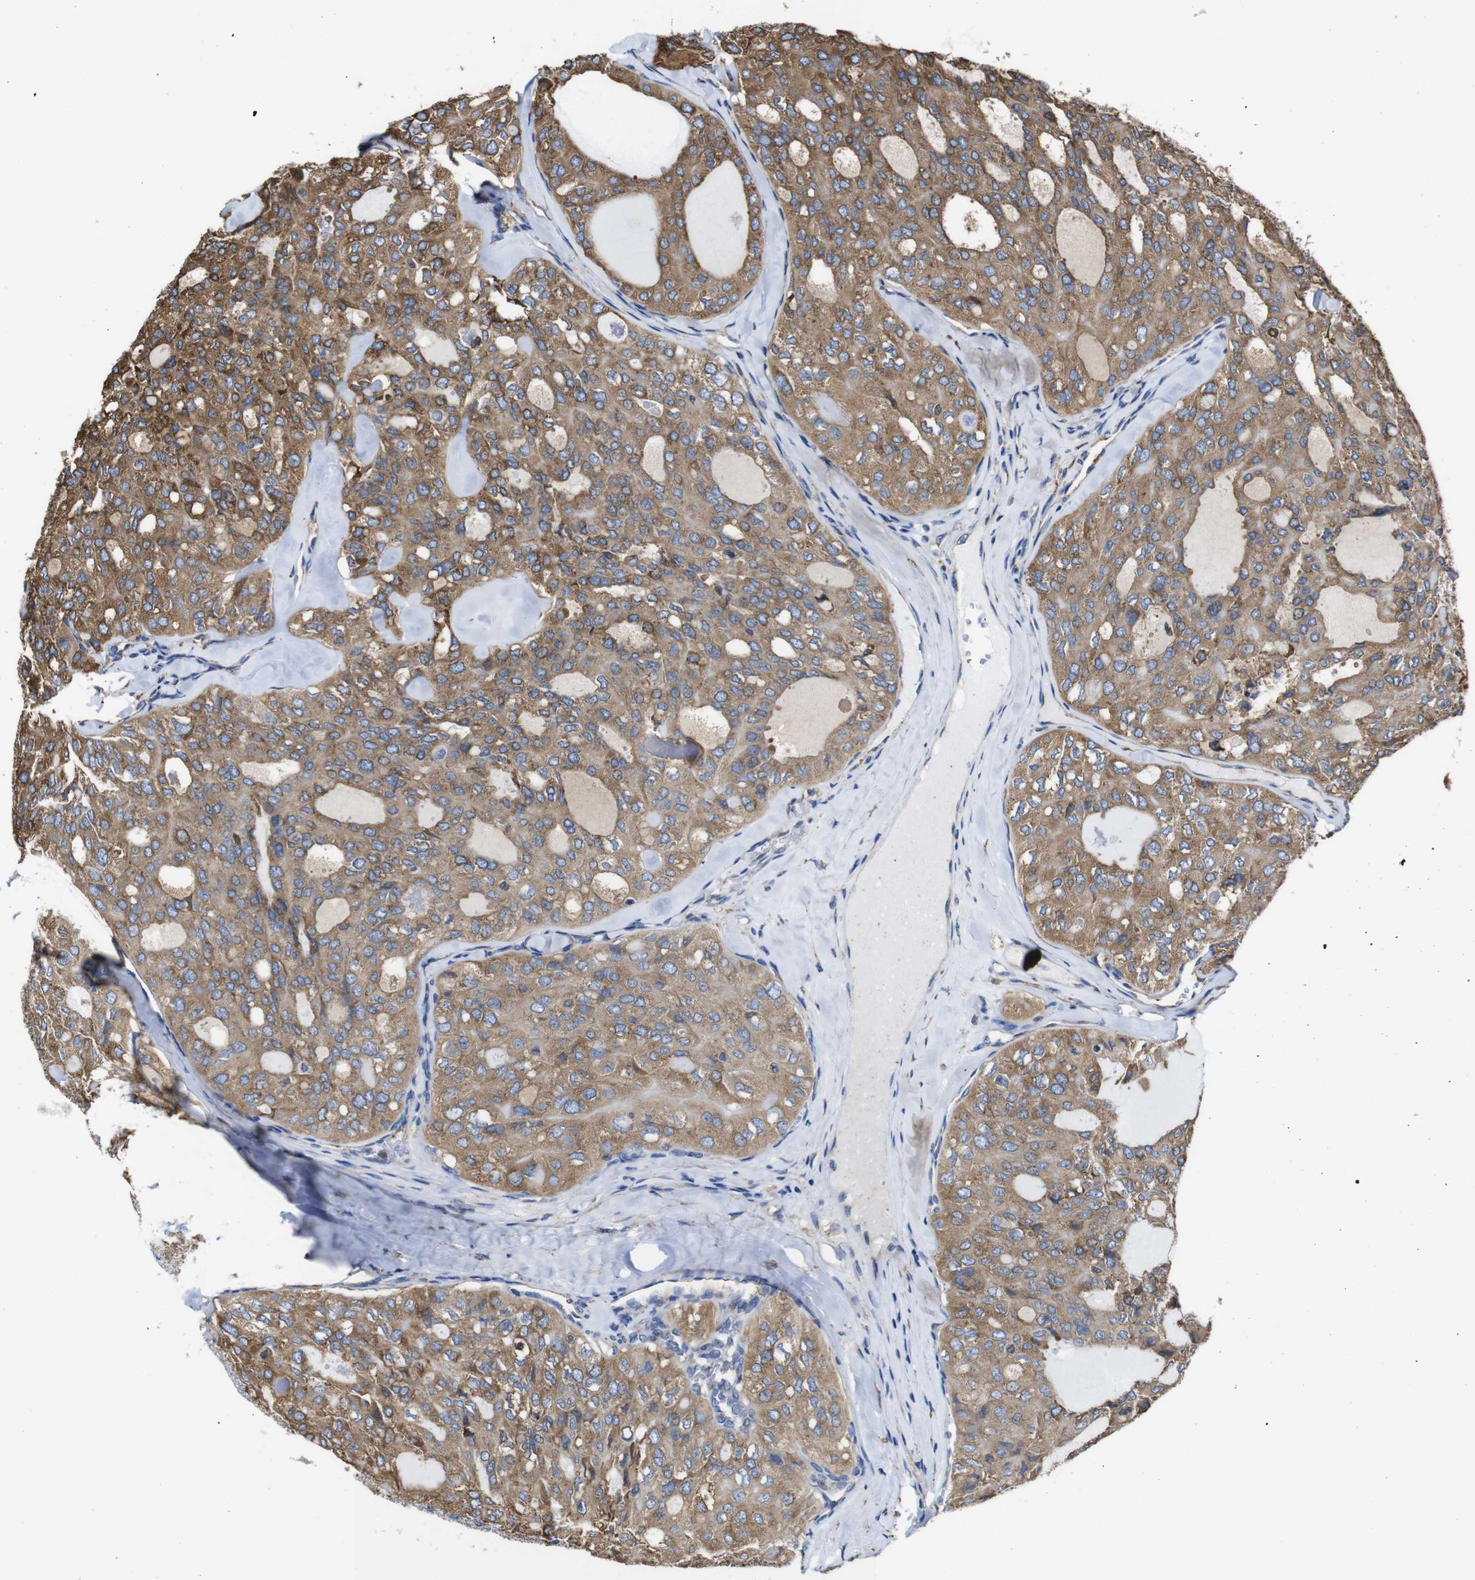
{"staining": {"intensity": "moderate", "quantity": ">75%", "location": "cytoplasmic/membranous"}, "tissue": "thyroid cancer", "cell_type": "Tumor cells", "image_type": "cancer", "snomed": [{"axis": "morphology", "description": "Follicular adenoma carcinoma, NOS"}, {"axis": "topography", "description": "Thyroid gland"}], "caption": "Thyroid cancer (follicular adenoma carcinoma) stained with a brown dye exhibits moderate cytoplasmic/membranous positive staining in approximately >75% of tumor cells.", "gene": "PPIB", "patient": {"sex": "male", "age": 75}}